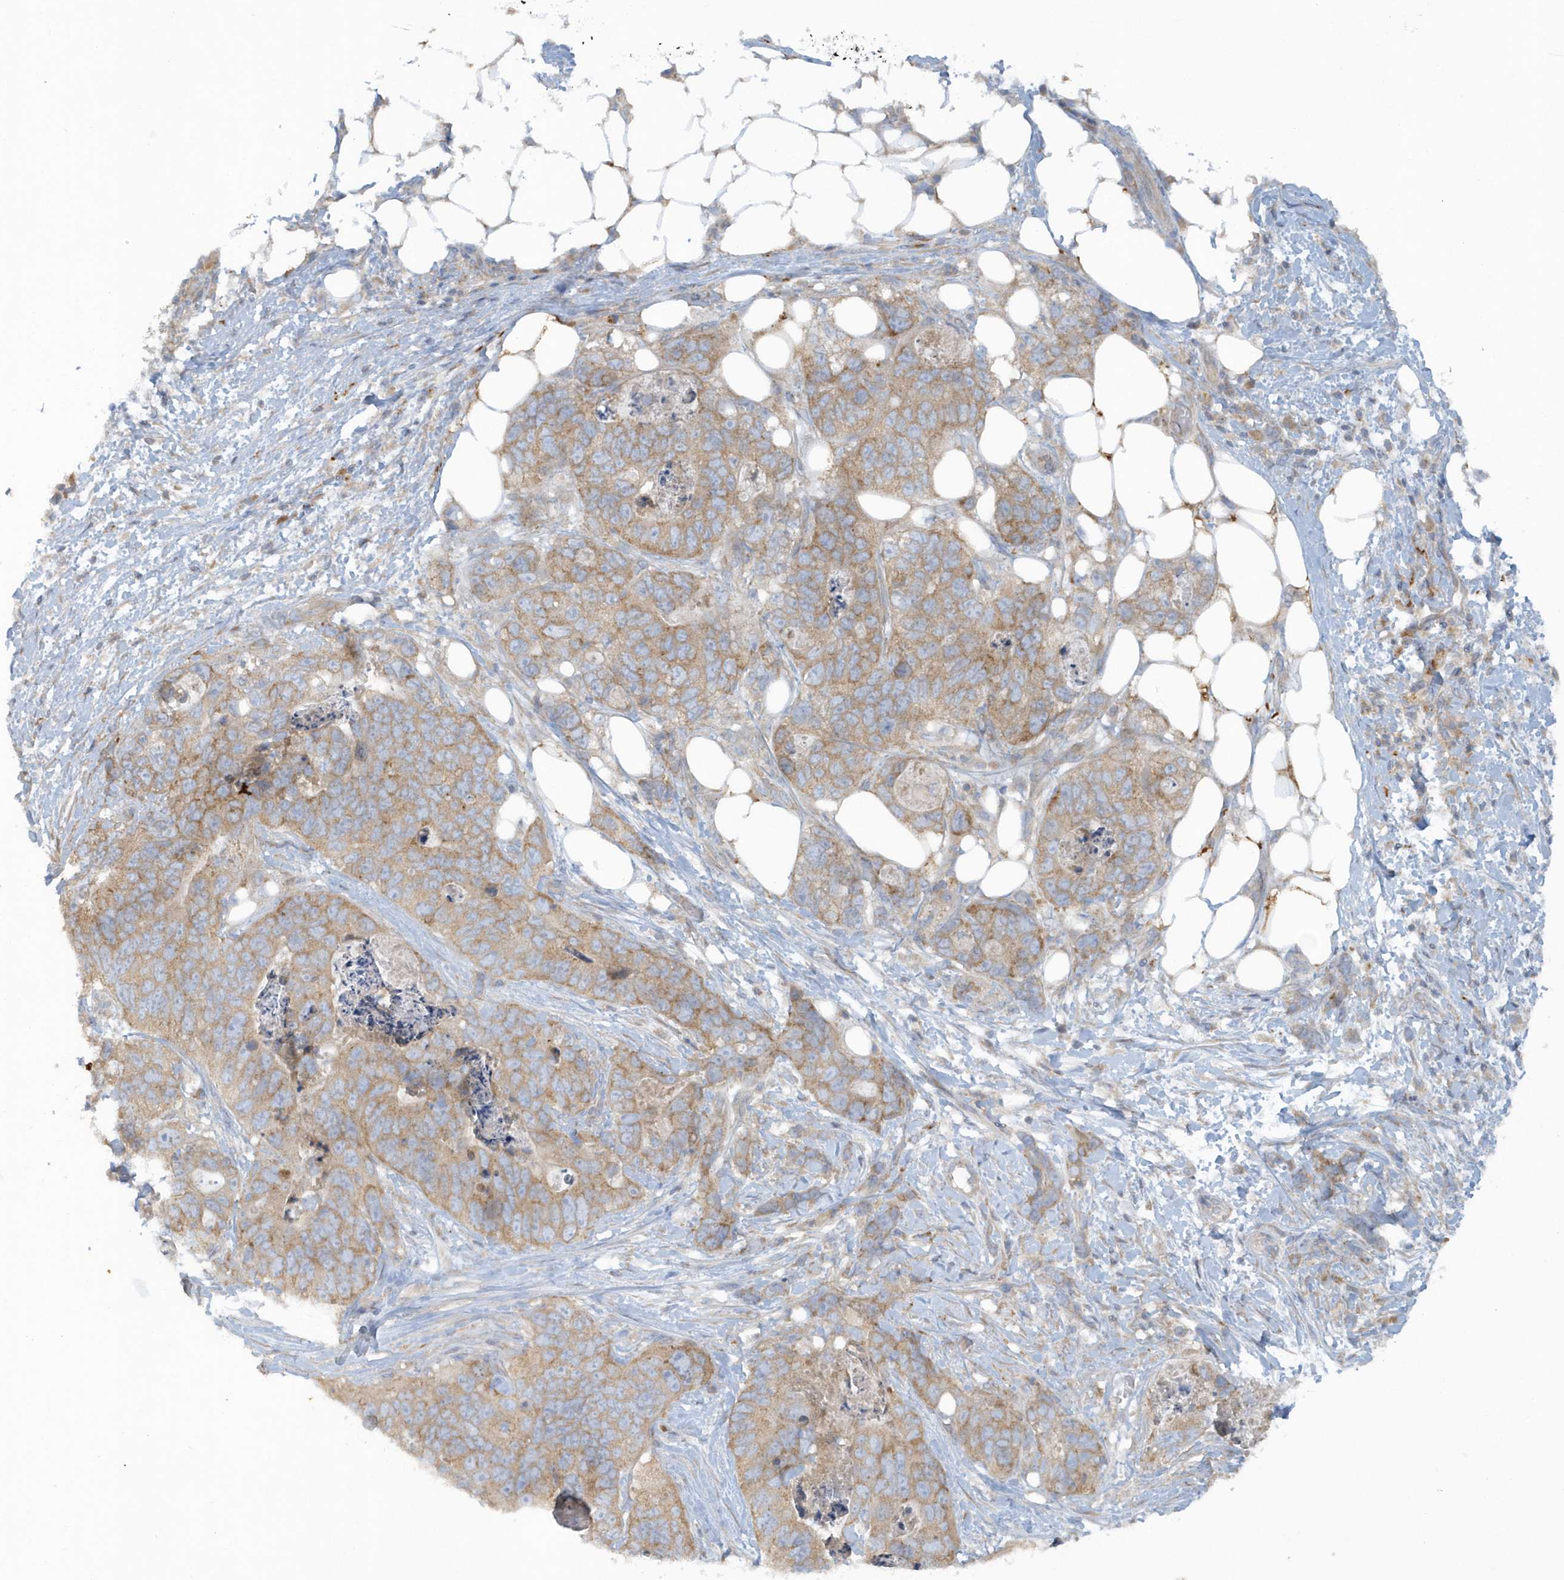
{"staining": {"intensity": "moderate", "quantity": "25%-75%", "location": "cytoplasmic/membranous"}, "tissue": "stomach cancer", "cell_type": "Tumor cells", "image_type": "cancer", "snomed": [{"axis": "morphology", "description": "Adenocarcinoma, NOS"}, {"axis": "topography", "description": "Stomach"}], "caption": "The photomicrograph shows staining of stomach adenocarcinoma, revealing moderate cytoplasmic/membranous protein positivity (brown color) within tumor cells.", "gene": "CNOT10", "patient": {"sex": "female", "age": 89}}